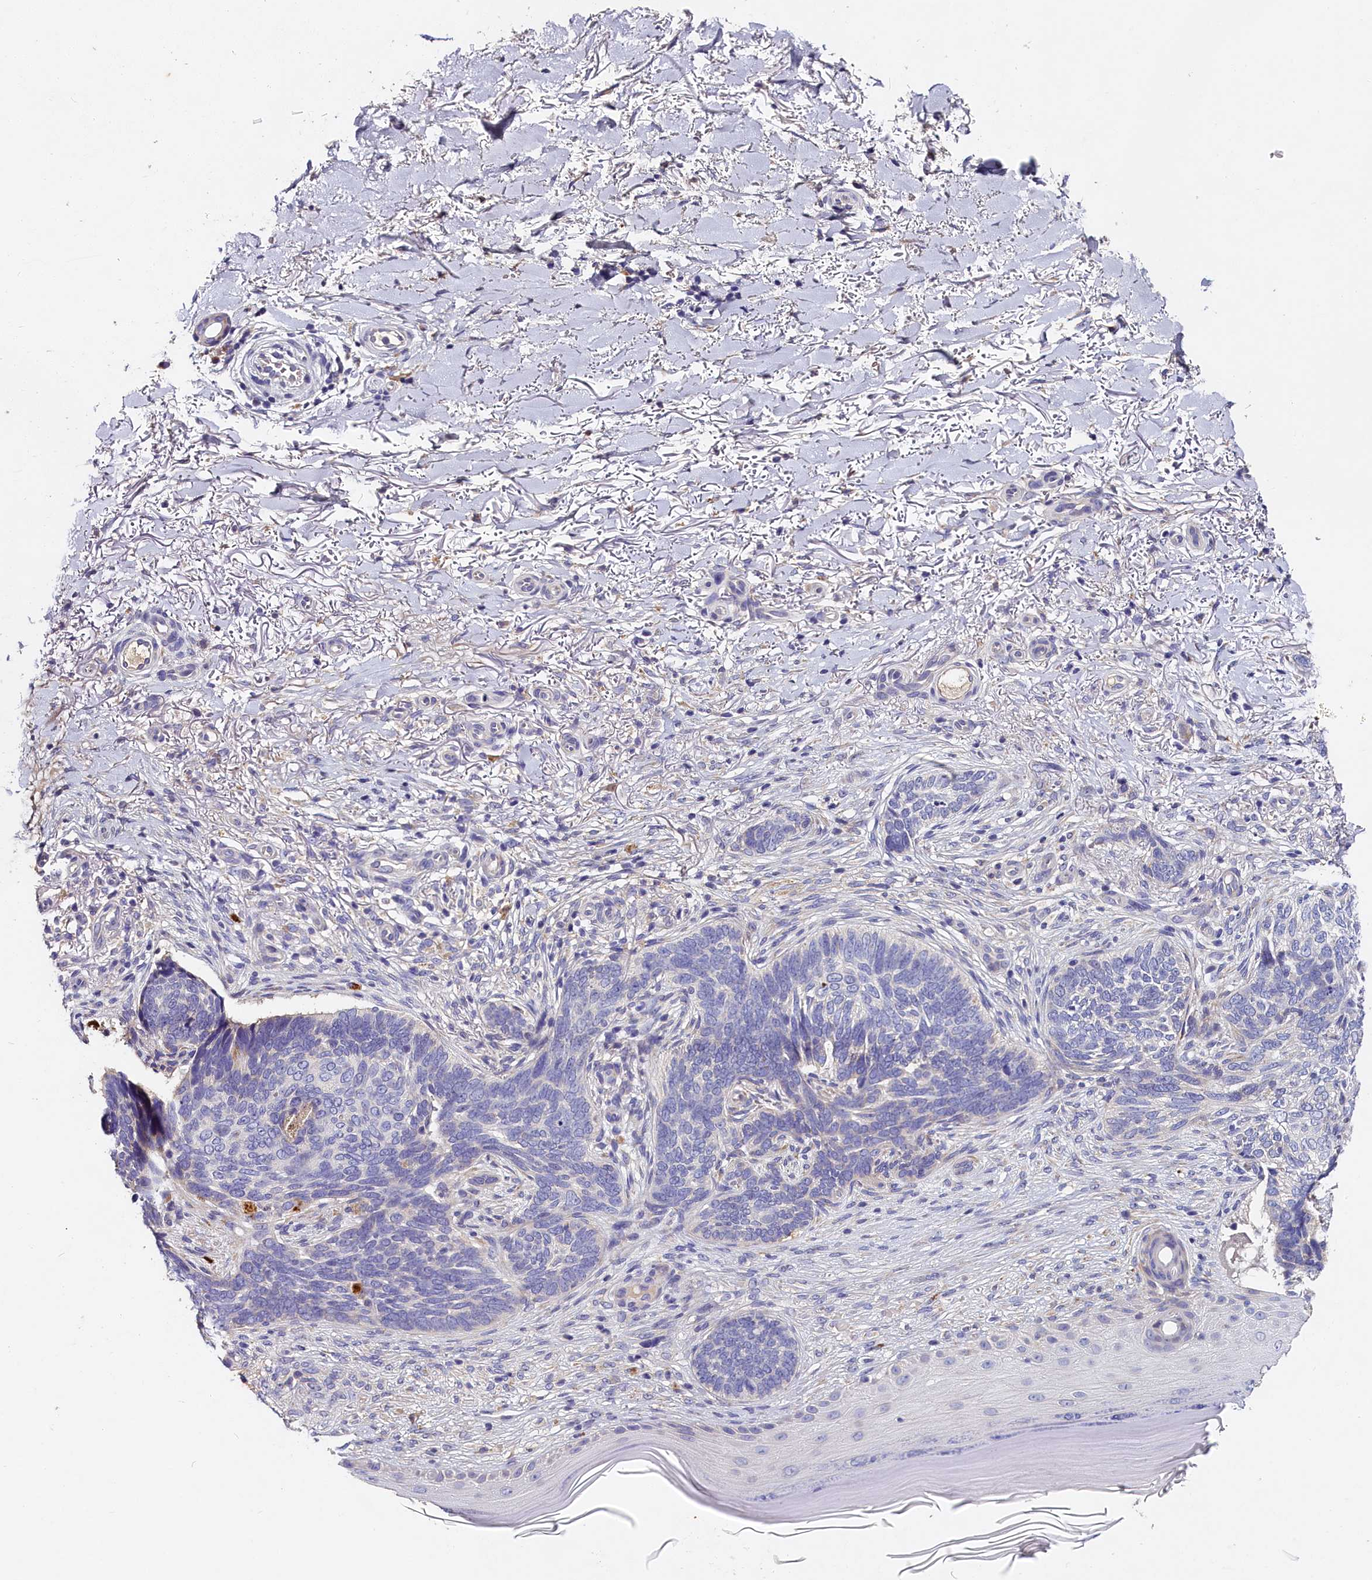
{"staining": {"intensity": "negative", "quantity": "none", "location": "none"}, "tissue": "skin cancer", "cell_type": "Tumor cells", "image_type": "cancer", "snomed": [{"axis": "morphology", "description": "Normal tissue, NOS"}, {"axis": "morphology", "description": "Basal cell carcinoma"}, {"axis": "topography", "description": "Skin"}], "caption": "Tumor cells are negative for brown protein staining in basal cell carcinoma (skin). (DAB (3,3'-diaminobenzidine) immunohistochemistry visualized using brightfield microscopy, high magnification).", "gene": "ST7L", "patient": {"sex": "female", "age": 67}}